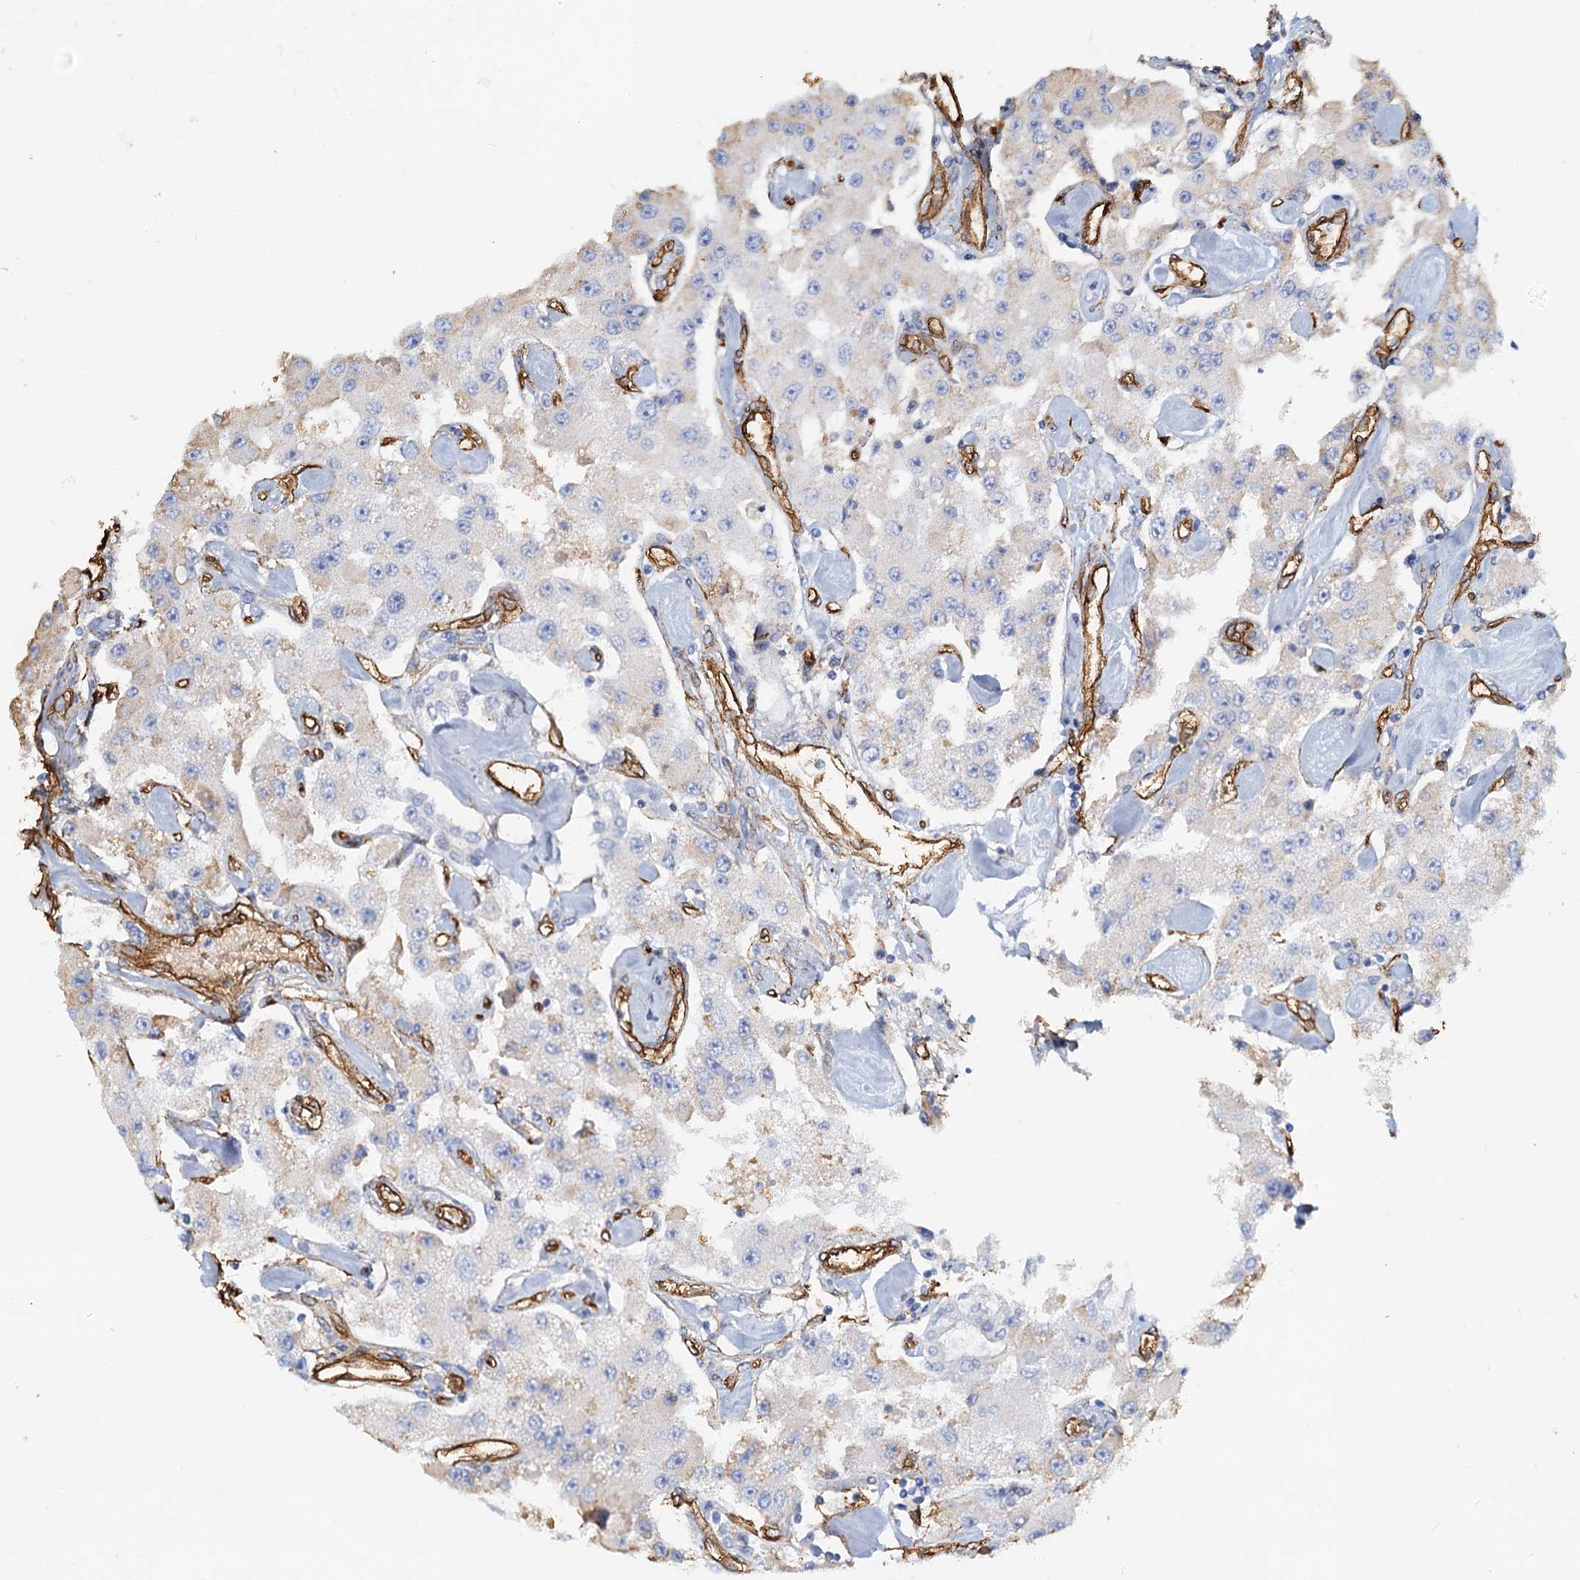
{"staining": {"intensity": "weak", "quantity": "<25%", "location": "cytoplasmic/membranous"}, "tissue": "carcinoid", "cell_type": "Tumor cells", "image_type": "cancer", "snomed": [{"axis": "morphology", "description": "Carcinoid, malignant, NOS"}, {"axis": "topography", "description": "Pancreas"}], "caption": "The IHC photomicrograph has no significant staining in tumor cells of carcinoid (malignant) tissue. (Brightfield microscopy of DAB immunohistochemistry at high magnification).", "gene": "DGKG", "patient": {"sex": "male", "age": 41}}